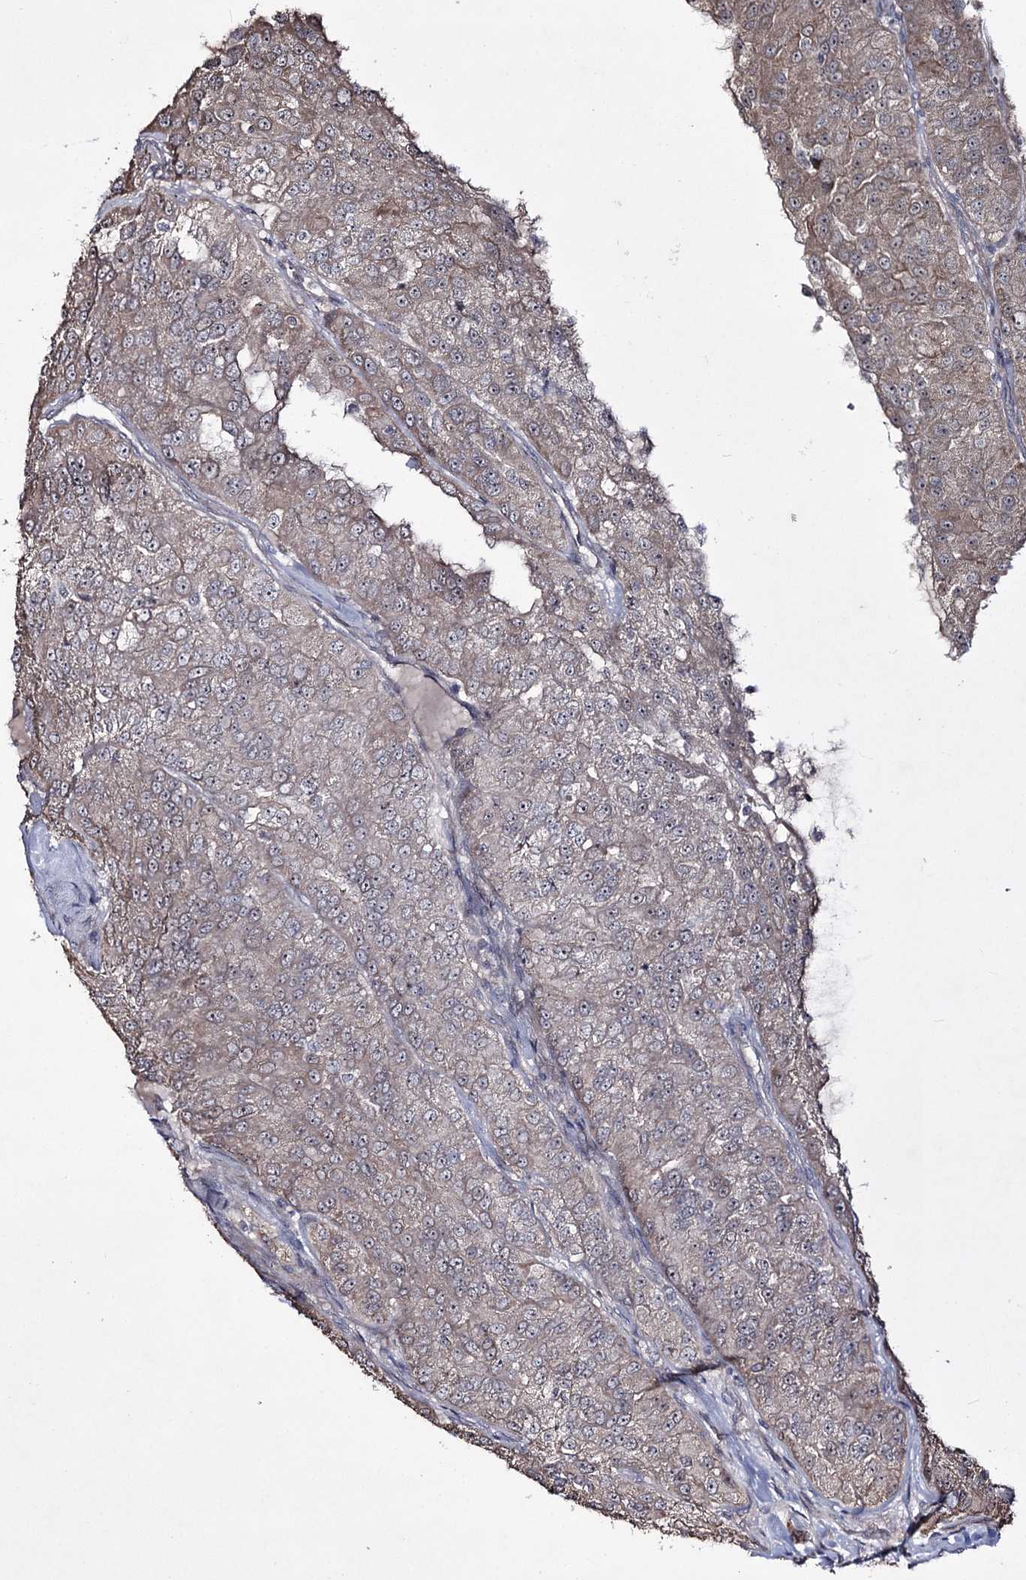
{"staining": {"intensity": "weak", "quantity": ">75%", "location": "cytoplasmic/membranous"}, "tissue": "renal cancer", "cell_type": "Tumor cells", "image_type": "cancer", "snomed": [{"axis": "morphology", "description": "Adenocarcinoma, NOS"}, {"axis": "topography", "description": "Kidney"}], "caption": "A photomicrograph of adenocarcinoma (renal) stained for a protein shows weak cytoplasmic/membranous brown staining in tumor cells. The staining was performed using DAB (3,3'-diaminobenzidine) to visualize the protein expression in brown, while the nuclei were stained in blue with hematoxylin (Magnification: 20x).", "gene": "HOXC11", "patient": {"sex": "female", "age": 63}}